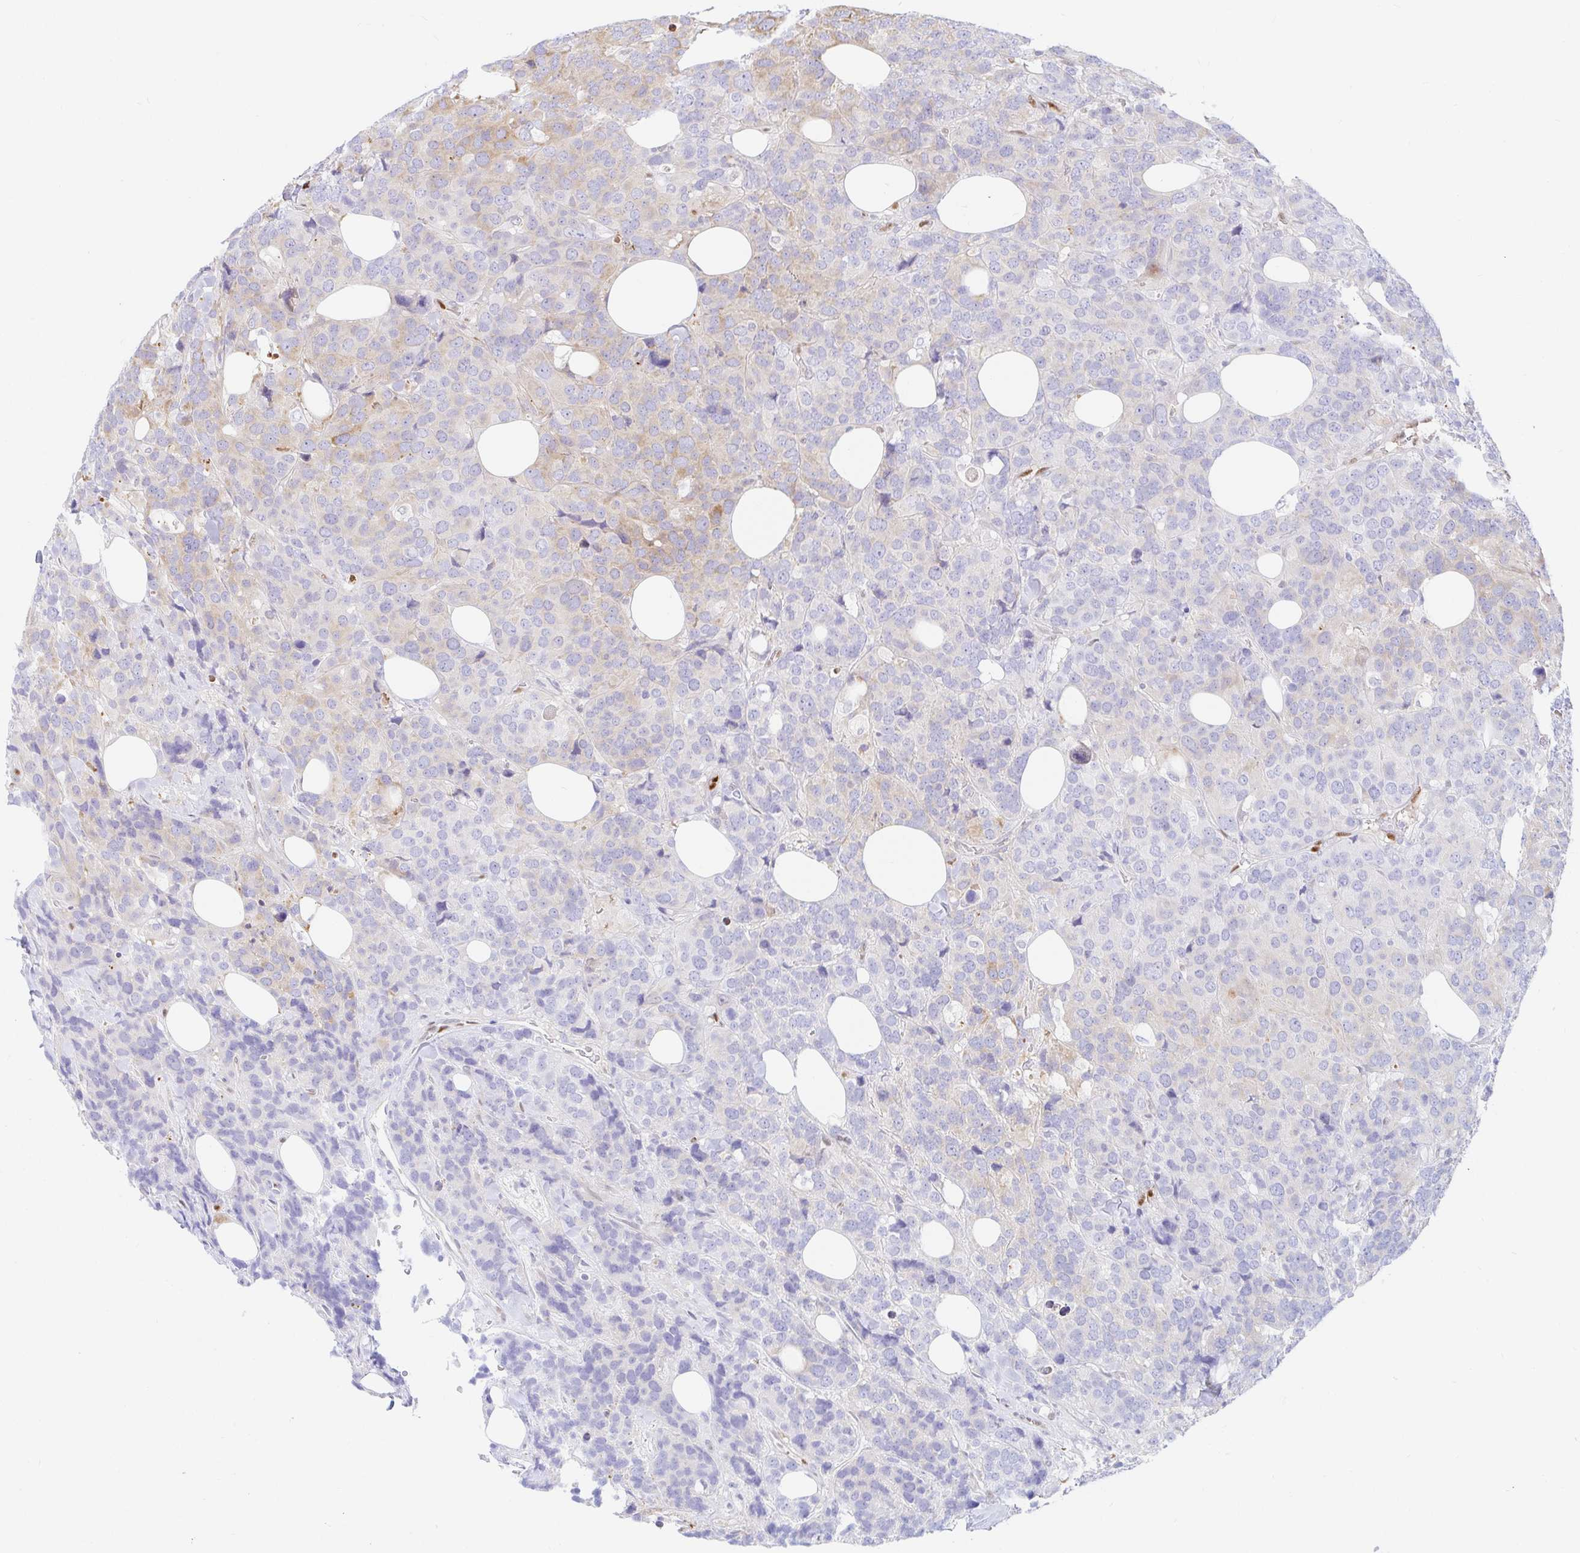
{"staining": {"intensity": "weak", "quantity": "<25%", "location": "cytoplasmic/membranous"}, "tissue": "breast cancer", "cell_type": "Tumor cells", "image_type": "cancer", "snomed": [{"axis": "morphology", "description": "Lobular carcinoma"}, {"axis": "topography", "description": "Breast"}], "caption": "Histopathology image shows no protein positivity in tumor cells of breast cancer tissue.", "gene": "HINFP", "patient": {"sex": "female", "age": 59}}